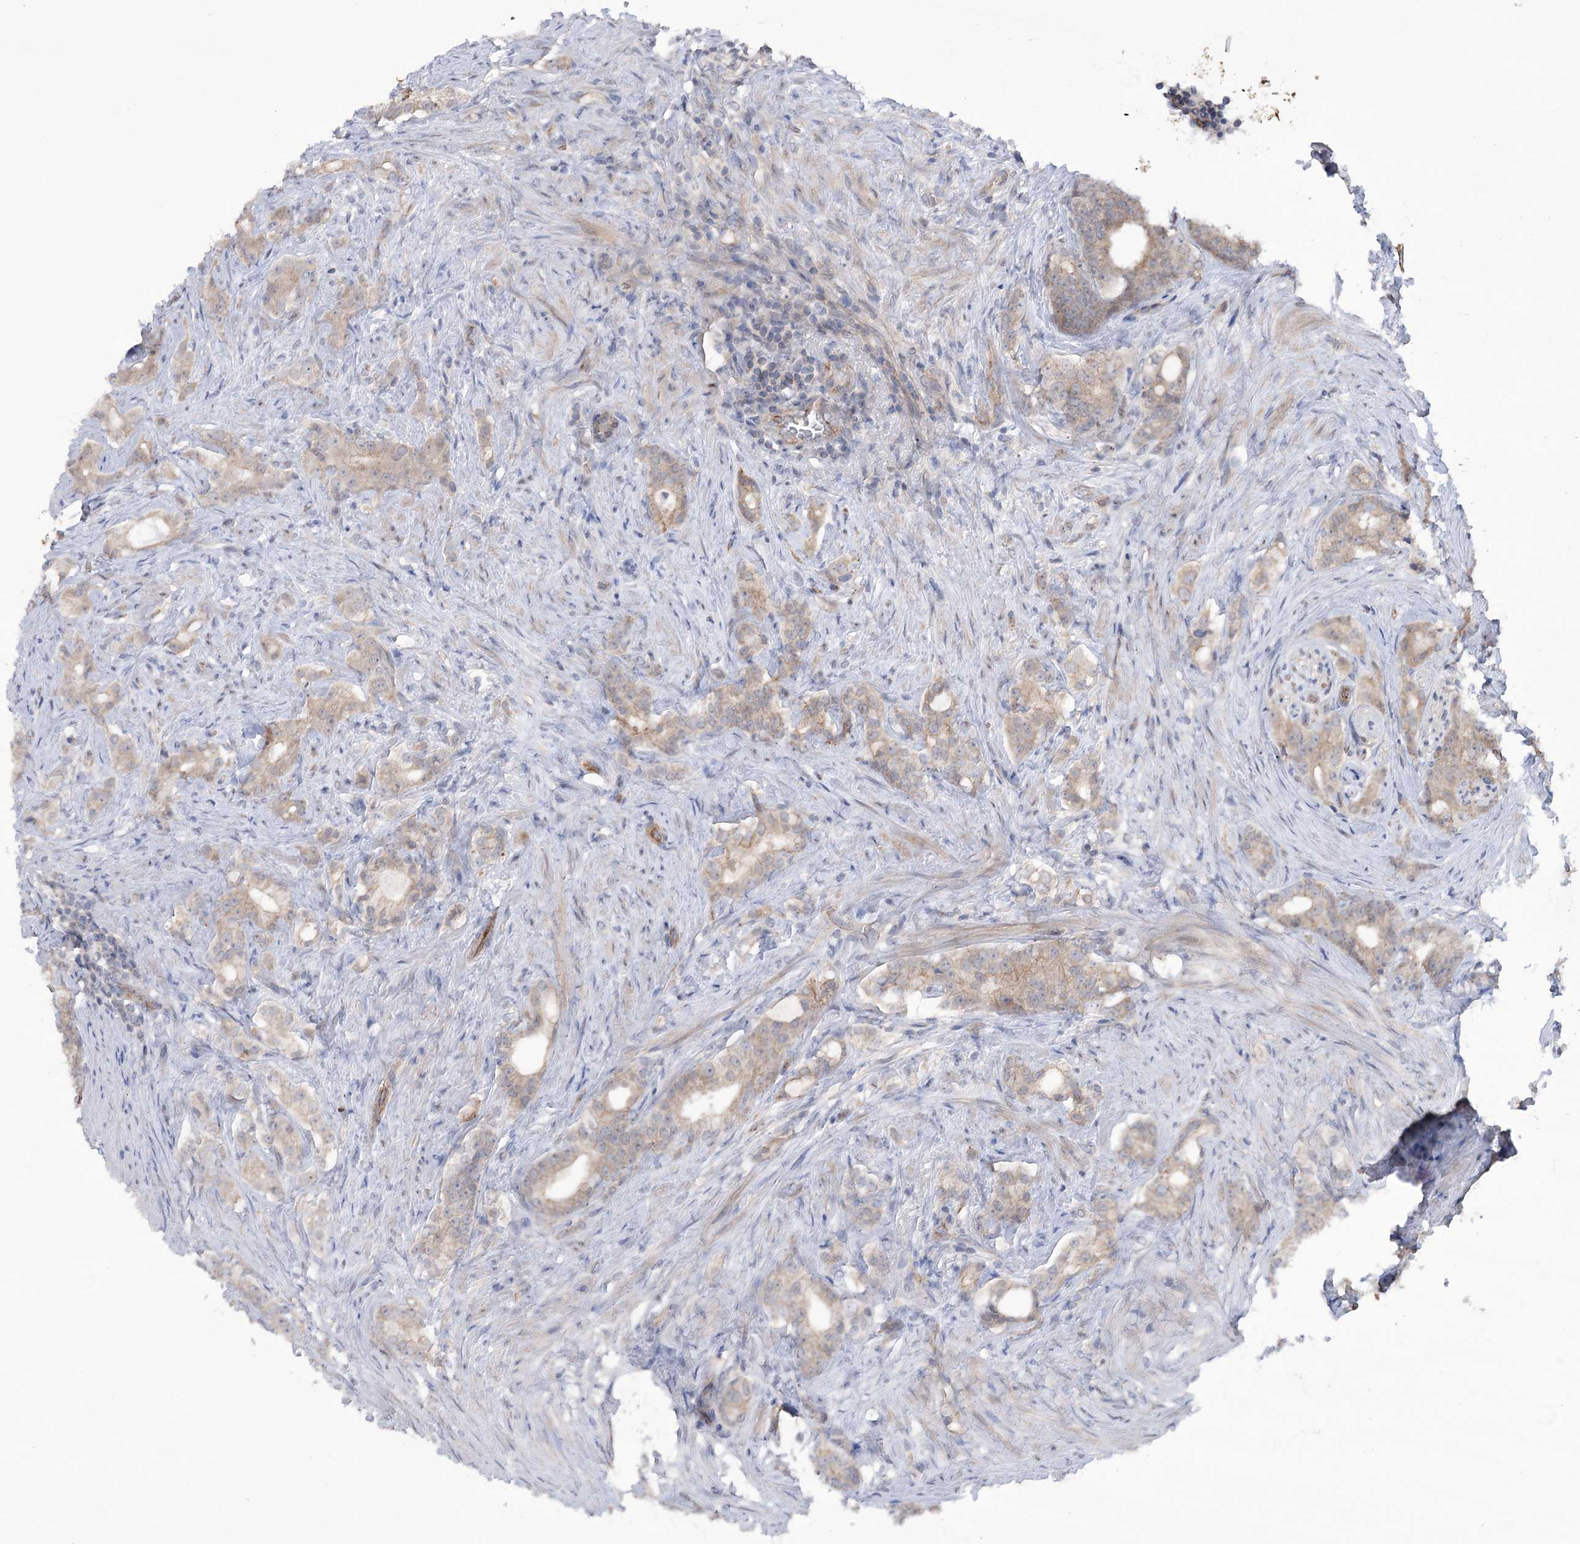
{"staining": {"intensity": "weak", "quantity": "<25%", "location": "cytoplasmic/membranous"}, "tissue": "prostate cancer", "cell_type": "Tumor cells", "image_type": "cancer", "snomed": [{"axis": "morphology", "description": "Adenocarcinoma, Low grade"}, {"axis": "topography", "description": "Prostate"}], "caption": "The photomicrograph demonstrates no significant expression in tumor cells of prostate cancer (low-grade adenocarcinoma). The staining was performed using DAB (3,3'-diaminobenzidine) to visualize the protein expression in brown, while the nuclei were stained in blue with hematoxylin (Magnification: 20x).", "gene": "TRIM71", "patient": {"sex": "male", "age": 71}}